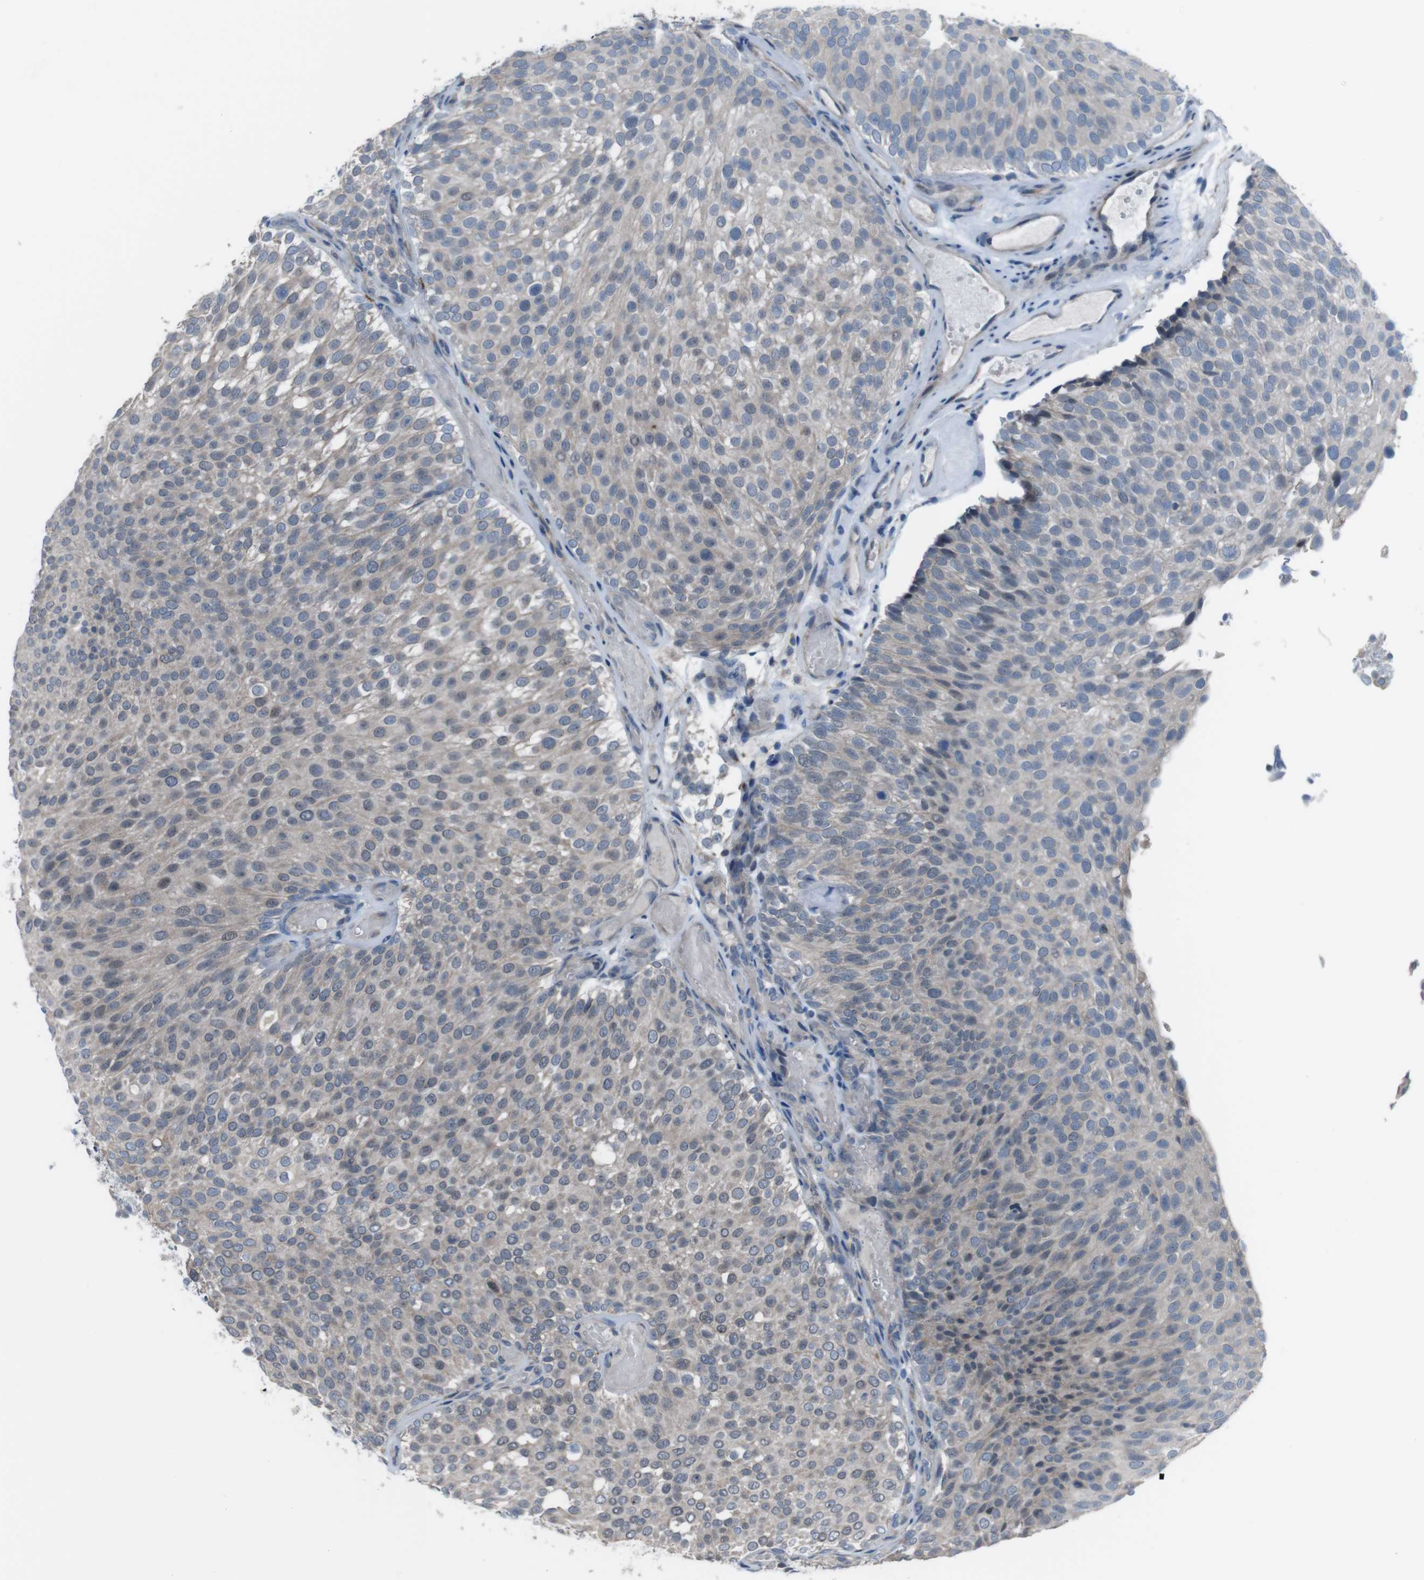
{"staining": {"intensity": "negative", "quantity": "none", "location": "none"}, "tissue": "urothelial cancer", "cell_type": "Tumor cells", "image_type": "cancer", "snomed": [{"axis": "morphology", "description": "Urothelial carcinoma, Low grade"}, {"axis": "topography", "description": "Urinary bladder"}], "caption": "Immunohistochemistry (IHC) micrograph of low-grade urothelial carcinoma stained for a protein (brown), which displays no positivity in tumor cells.", "gene": "CDH22", "patient": {"sex": "male", "age": 78}}